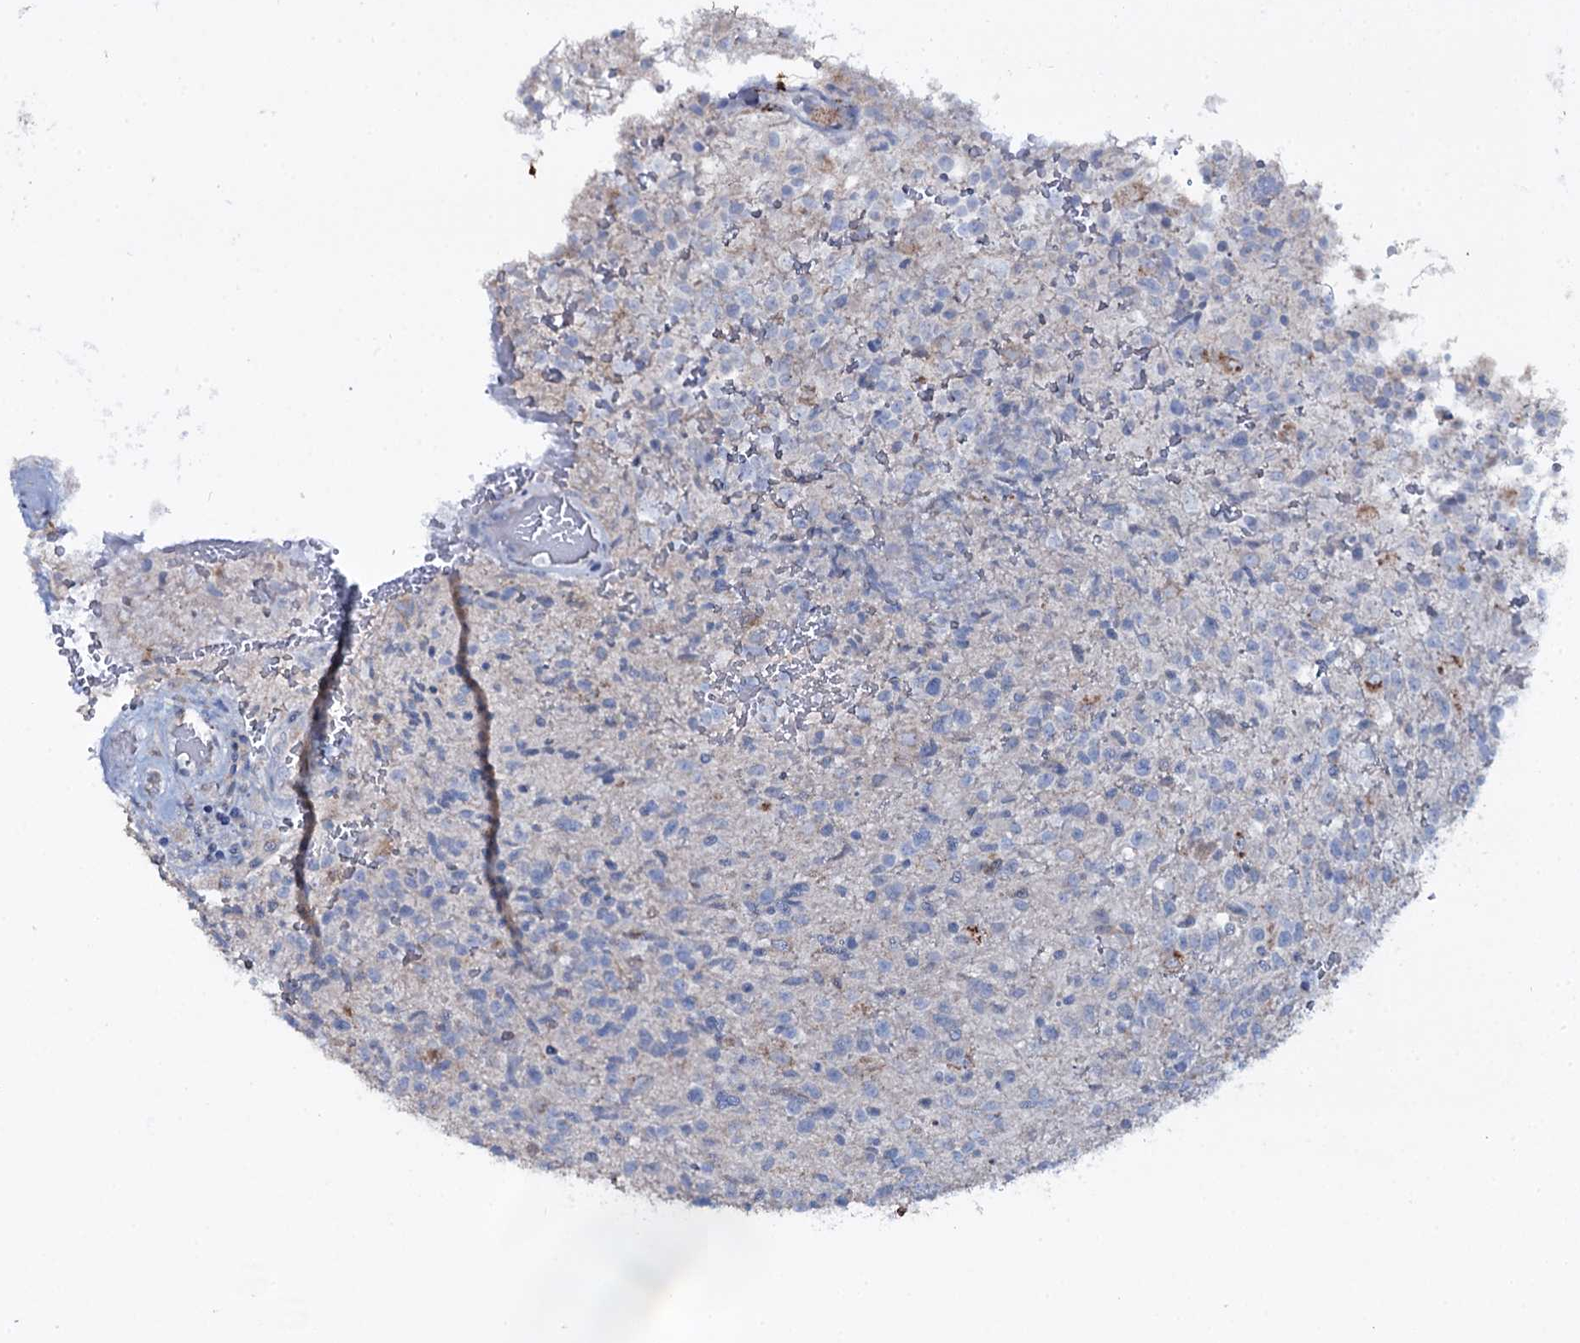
{"staining": {"intensity": "negative", "quantity": "none", "location": "none"}, "tissue": "glioma", "cell_type": "Tumor cells", "image_type": "cancer", "snomed": [{"axis": "morphology", "description": "Glioma, malignant, High grade"}, {"axis": "topography", "description": "Brain"}], "caption": "DAB immunohistochemical staining of malignant high-grade glioma reveals no significant staining in tumor cells.", "gene": "OSBPL2", "patient": {"sex": "male", "age": 56}}